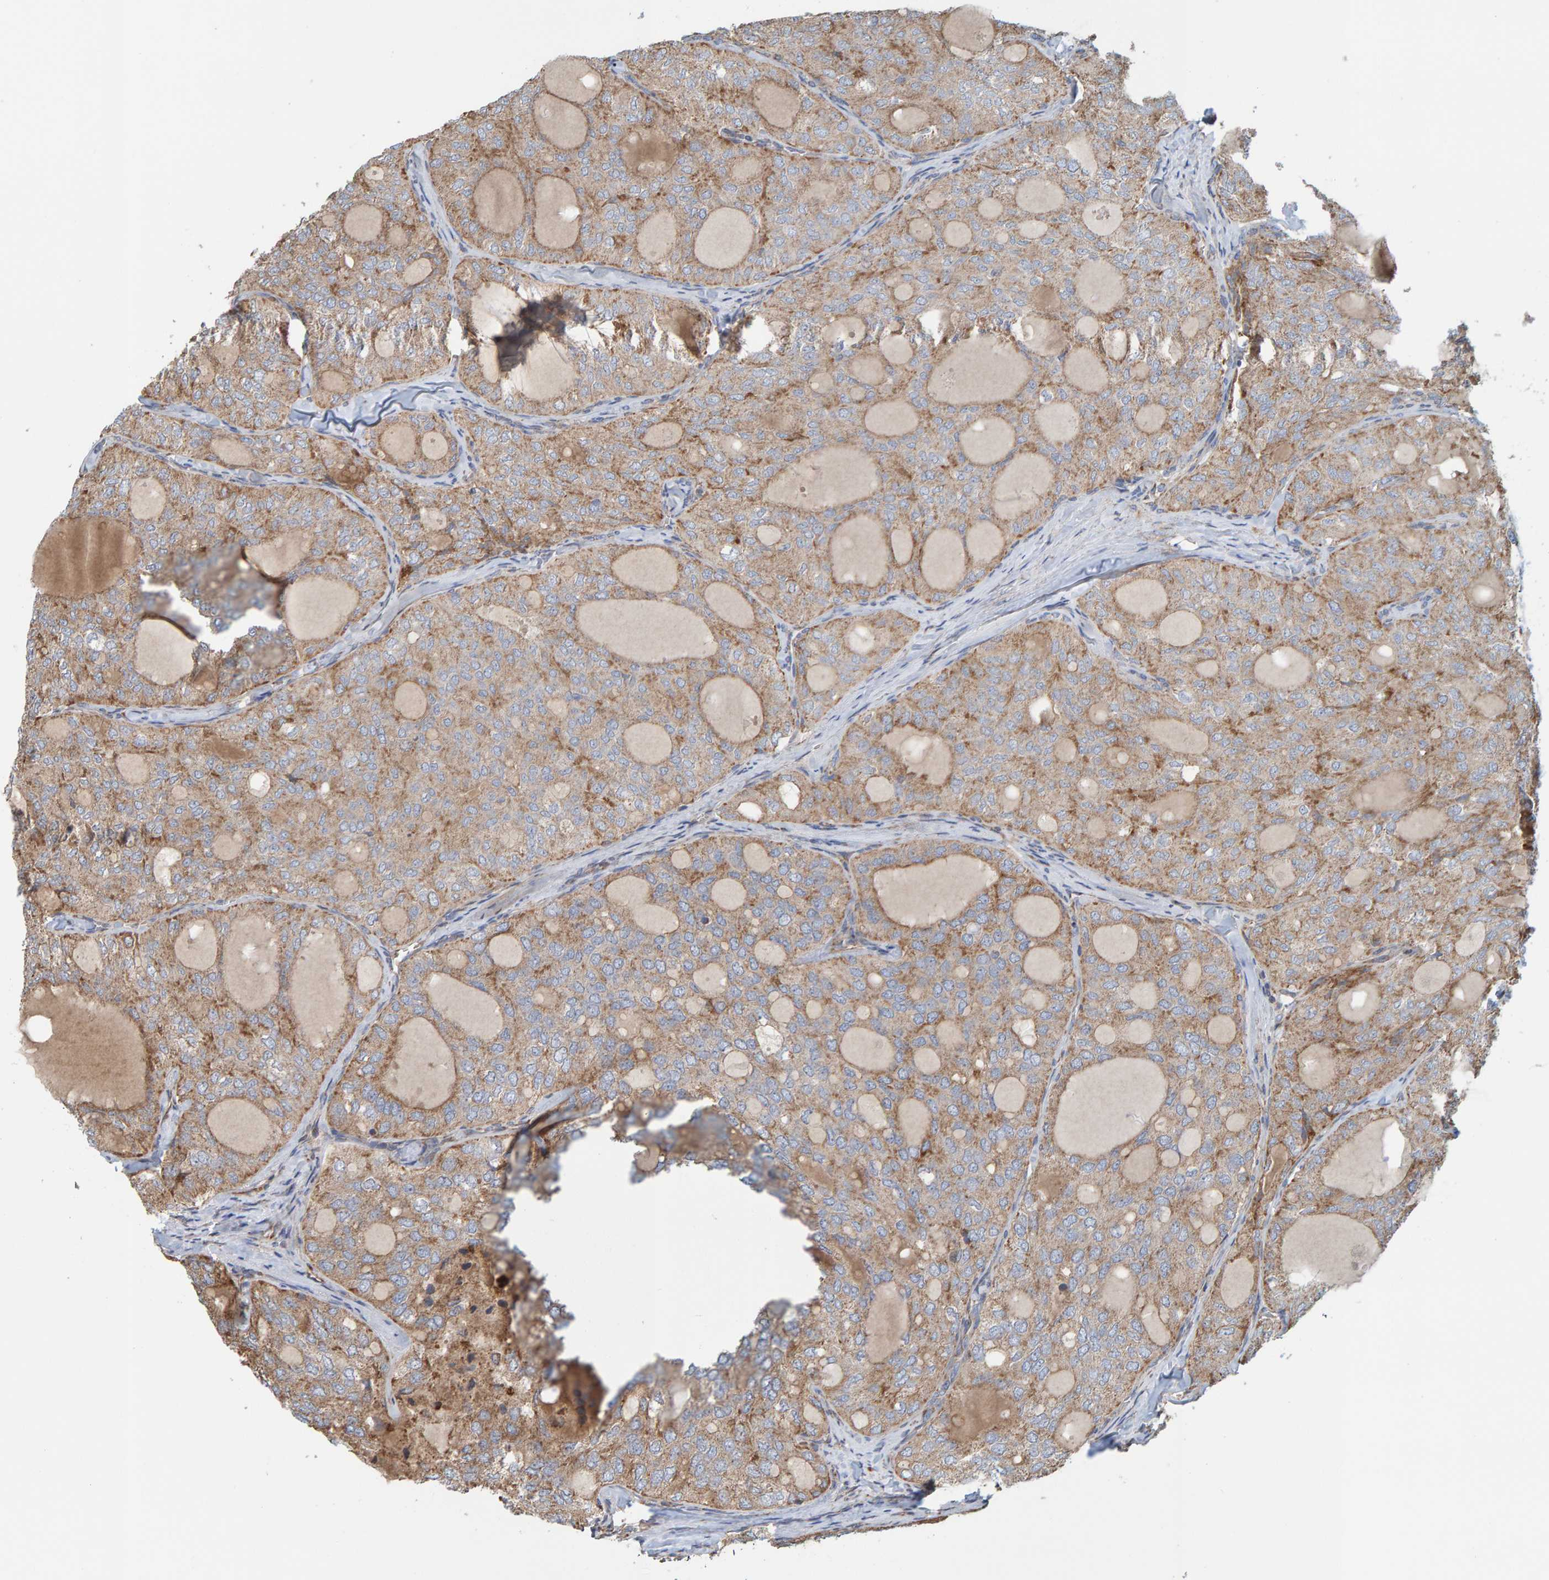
{"staining": {"intensity": "moderate", "quantity": "25%-75%", "location": "cytoplasmic/membranous"}, "tissue": "thyroid cancer", "cell_type": "Tumor cells", "image_type": "cancer", "snomed": [{"axis": "morphology", "description": "Follicular adenoma carcinoma, NOS"}, {"axis": "topography", "description": "Thyroid gland"}], "caption": "About 25%-75% of tumor cells in thyroid follicular adenoma carcinoma display moderate cytoplasmic/membranous protein staining as visualized by brown immunohistochemical staining.", "gene": "MRPL45", "patient": {"sex": "male", "age": 75}}